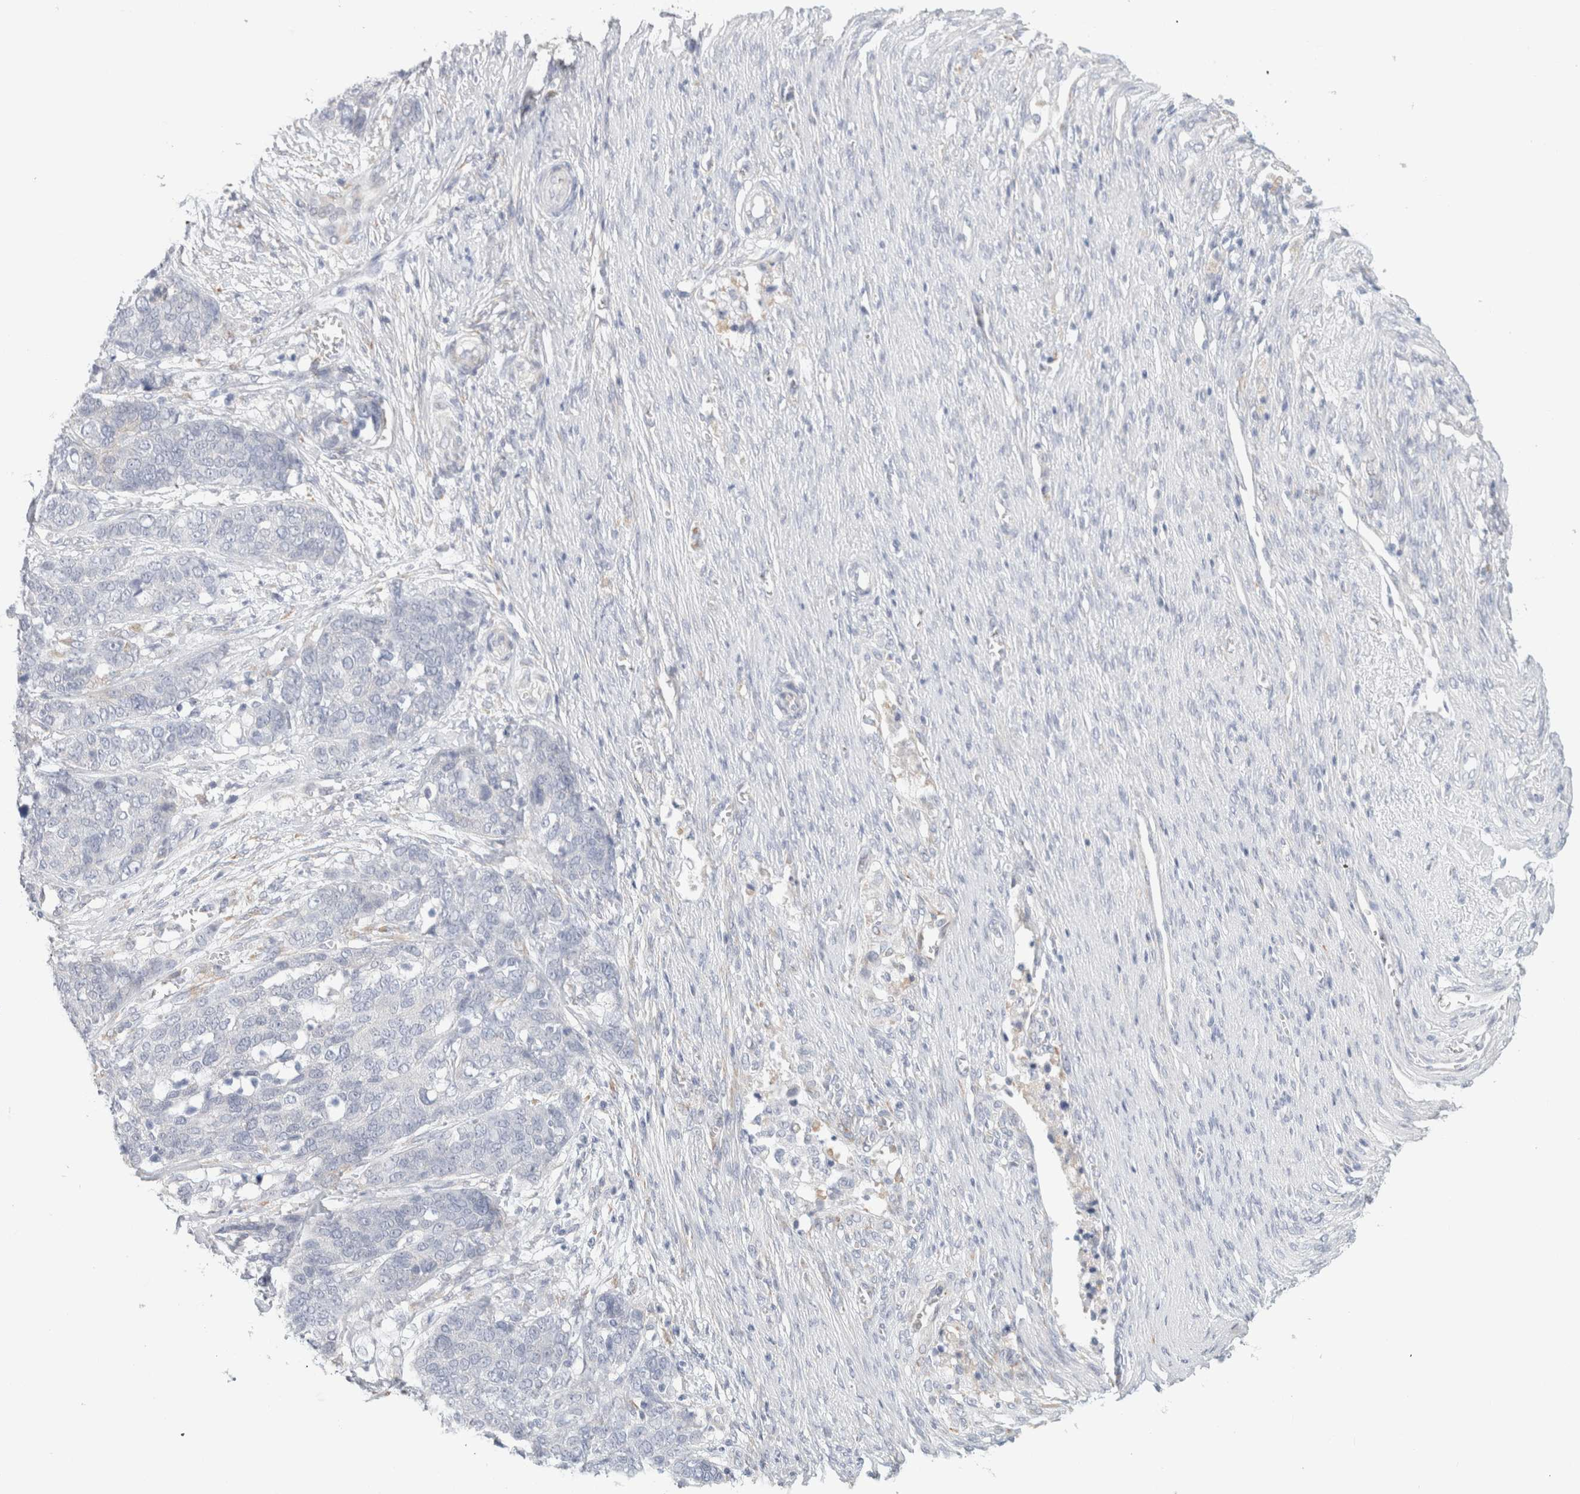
{"staining": {"intensity": "negative", "quantity": "none", "location": "none"}, "tissue": "ovarian cancer", "cell_type": "Tumor cells", "image_type": "cancer", "snomed": [{"axis": "morphology", "description": "Cystadenocarcinoma, serous, NOS"}, {"axis": "topography", "description": "Ovary"}], "caption": "An immunohistochemistry (IHC) image of ovarian cancer is shown. There is no staining in tumor cells of ovarian cancer.", "gene": "RTN4", "patient": {"sex": "female", "age": 44}}